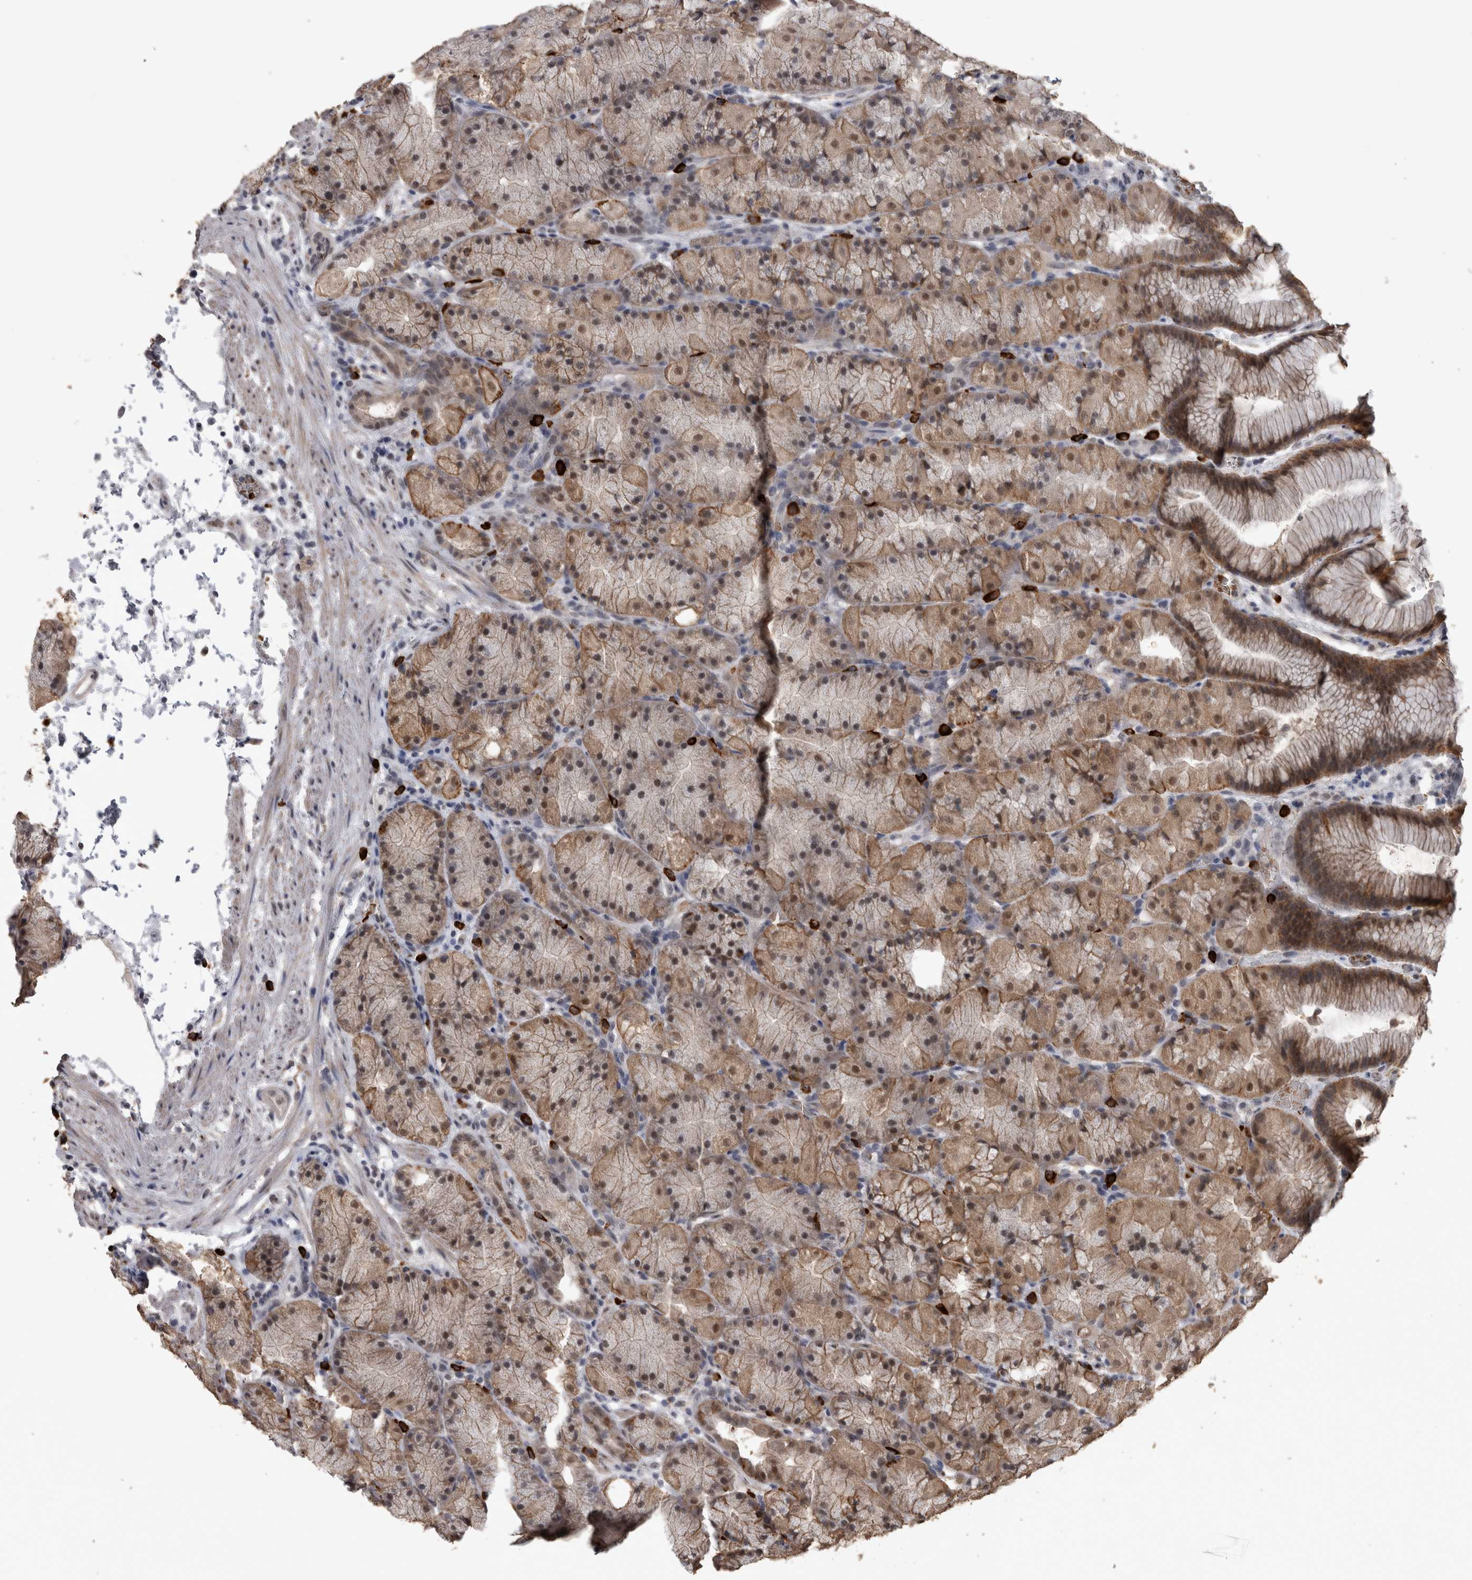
{"staining": {"intensity": "strong", "quantity": ">75%", "location": "cytoplasmic/membranous,nuclear"}, "tissue": "stomach", "cell_type": "Glandular cells", "image_type": "normal", "snomed": [{"axis": "morphology", "description": "Normal tissue, NOS"}, {"axis": "topography", "description": "Stomach, upper"}, {"axis": "topography", "description": "Stomach"}], "caption": "An image showing strong cytoplasmic/membranous,nuclear positivity in approximately >75% of glandular cells in unremarkable stomach, as visualized by brown immunohistochemical staining.", "gene": "PEBP4", "patient": {"sex": "male", "age": 48}}